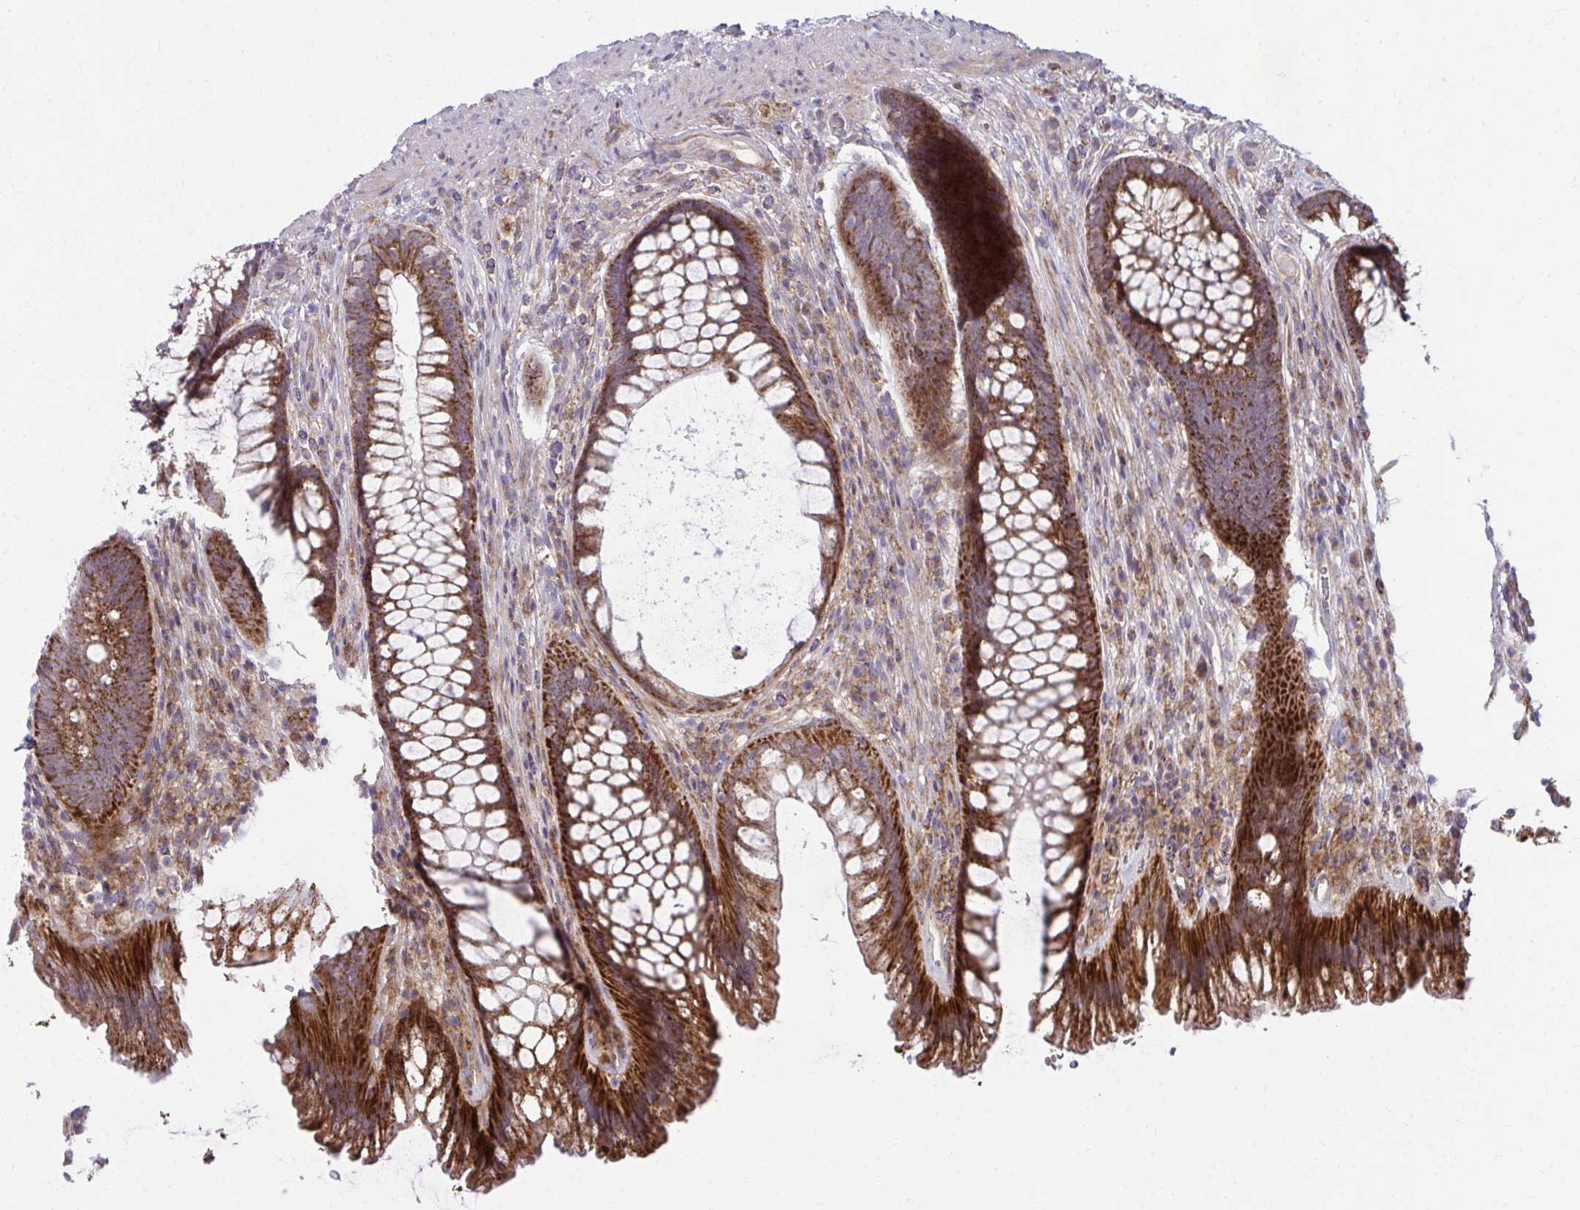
{"staining": {"intensity": "strong", "quantity": ">75%", "location": "cytoplasmic/membranous"}, "tissue": "rectum", "cell_type": "Glandular cells", "image_type": "normal", "snomed": [{"axis": "morphology", "description": "Normal tissue, NOS"}, {"axis": "topography", "description": "Rectum"}], "caption": "Immunohistochemical staining of benign rectum shows >75% levels of strong cytoplasmic/membranous protein staining in approximately >75% of glandular cells.", "gene": "C16orf54", "patient": {"sex": "male", "age": 53}}